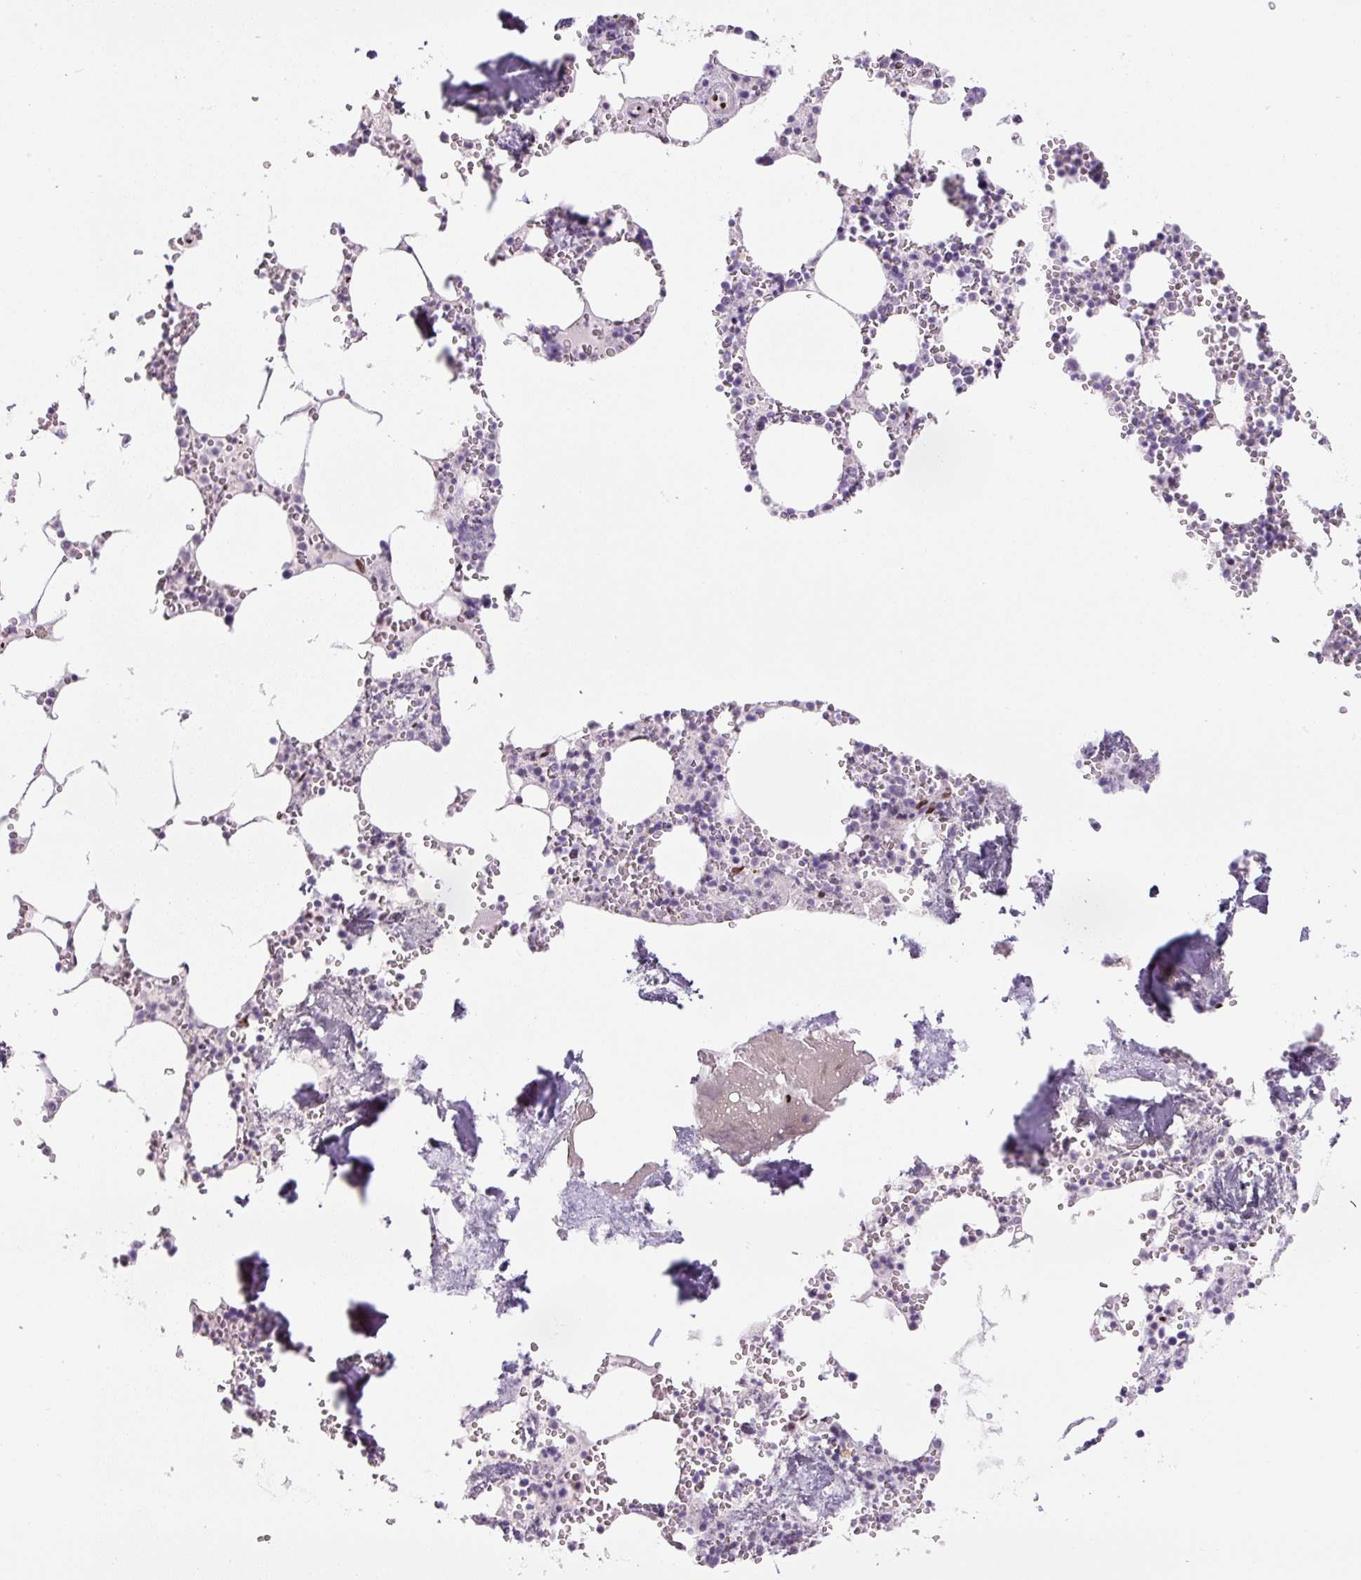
{"staining": {"intensity": "negative", "quantity": "none", "location": "none"}, "tissue": "bone marrow", "cell_type": "Hematopoietic cells", "image_type": "normal", "snomed": [{"axis": "morphology", "description": "Normal tissue, NOS"}, {"axis": "topography", "description": "Bone marrow"}], "caption": "This is a photomicrograph of immunohistochemistry (IHC) staining of normal bone marrow, which shows no staining in hematopoietic cells. The staining was performed using DAB to visualize the protein expression in brown, while the nuclei were stained in blue with hematoxylin (Magnification: 20x).", "gene": "ZEB1", "patient": {"sex": "male", "age": 54}}